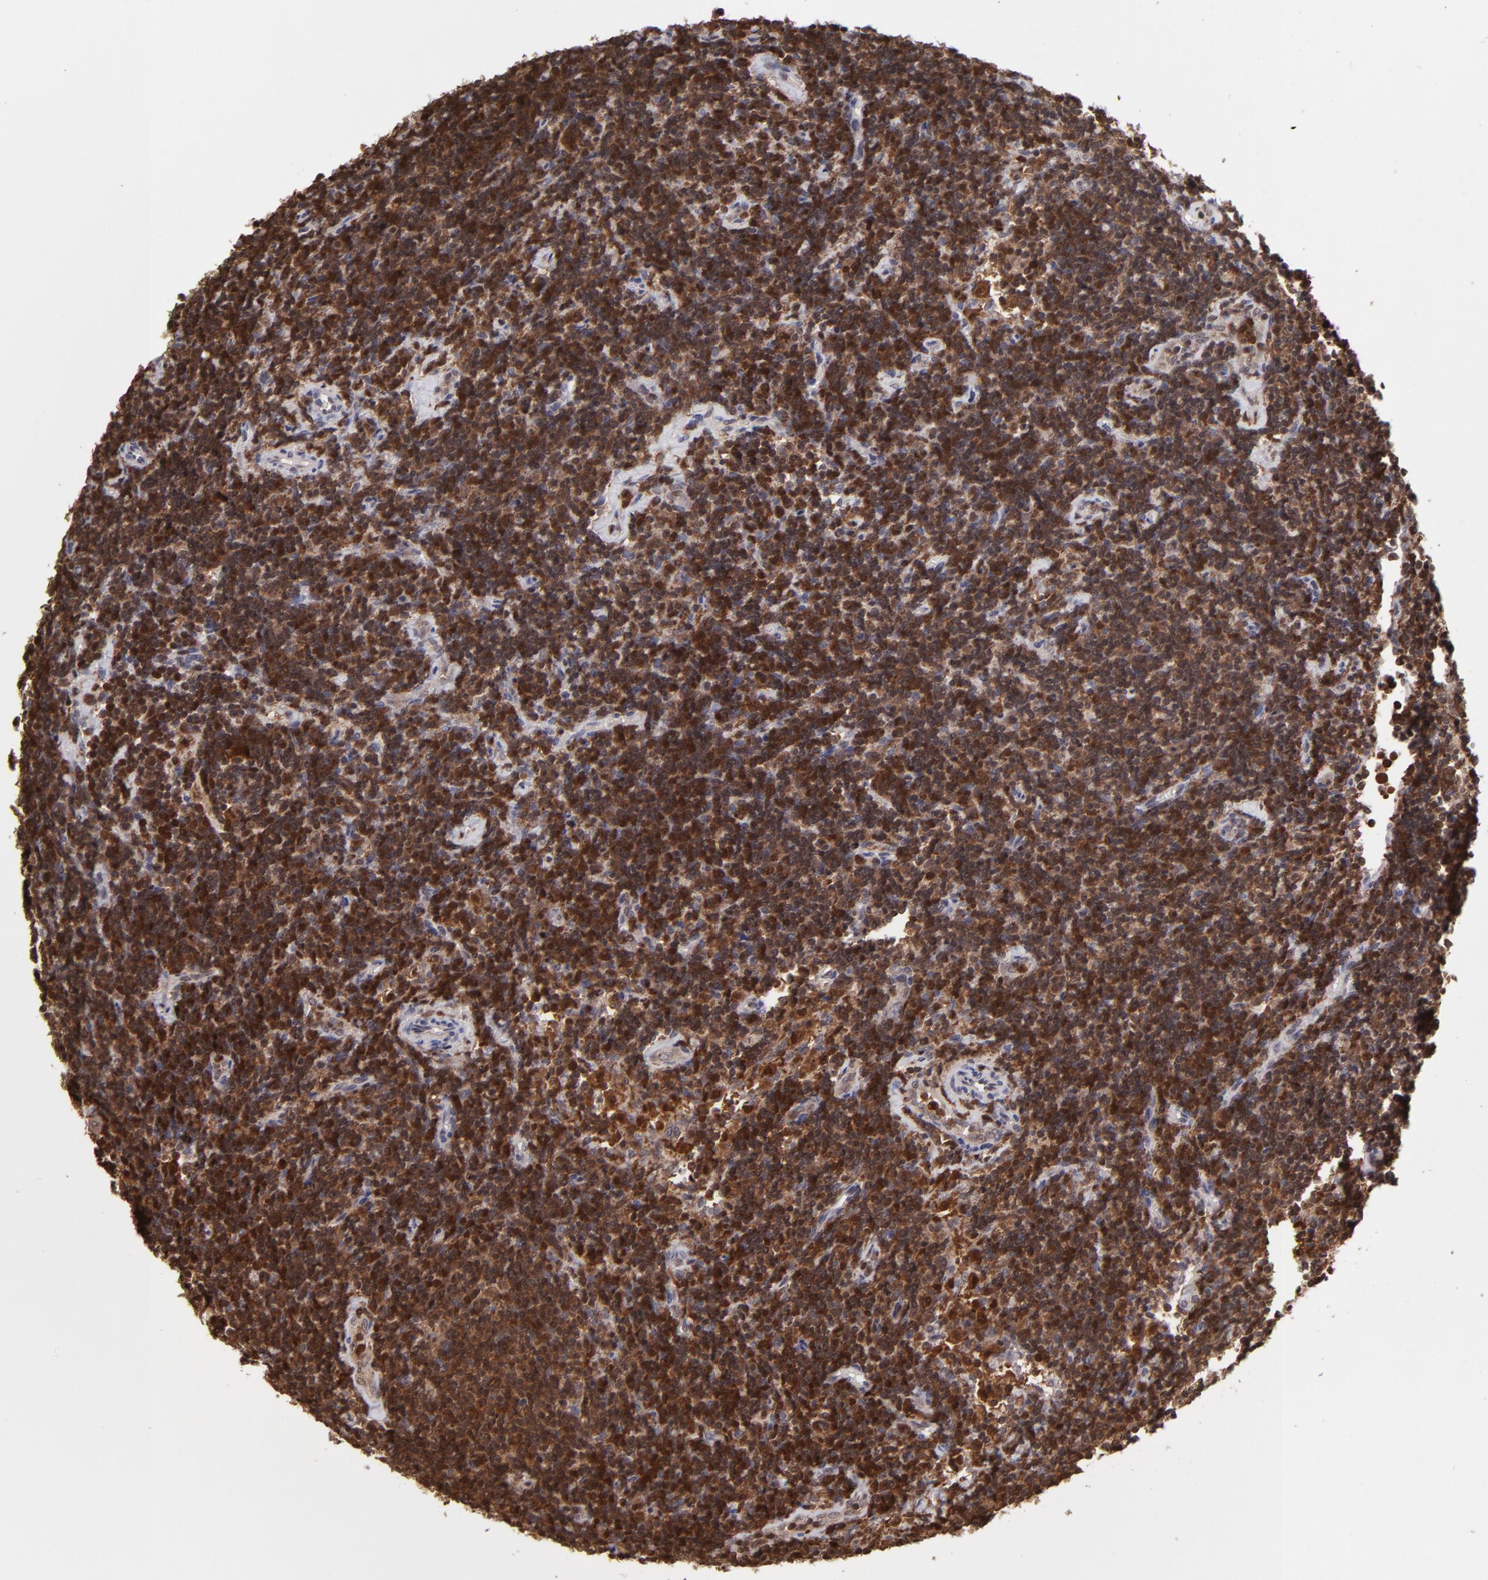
{"staining": {"intensity": "strong", "quantity": ">75%", "location": "cytoplasmic/membranous,nuclear"}, "tissue": "lymphoma", "cell_type": "Tumor cells", "image_type": "cancer", "snomed": [{"axis": "morphology", "description": "Malignant lymphoma, non-Hodgkin's type, Low grade"}, {"axis": "topography", "description": "Lymph node"}], "caption": "IHC of lymphoma exhibits high levels of strong cytoplasmic/membranous and nuclear staining in about >75% of tumor cells. (DAB IHC with brightfield microscopy, high magnification).", "gene": "GRB2", "patient": {"sex": "male", "age": 70}}